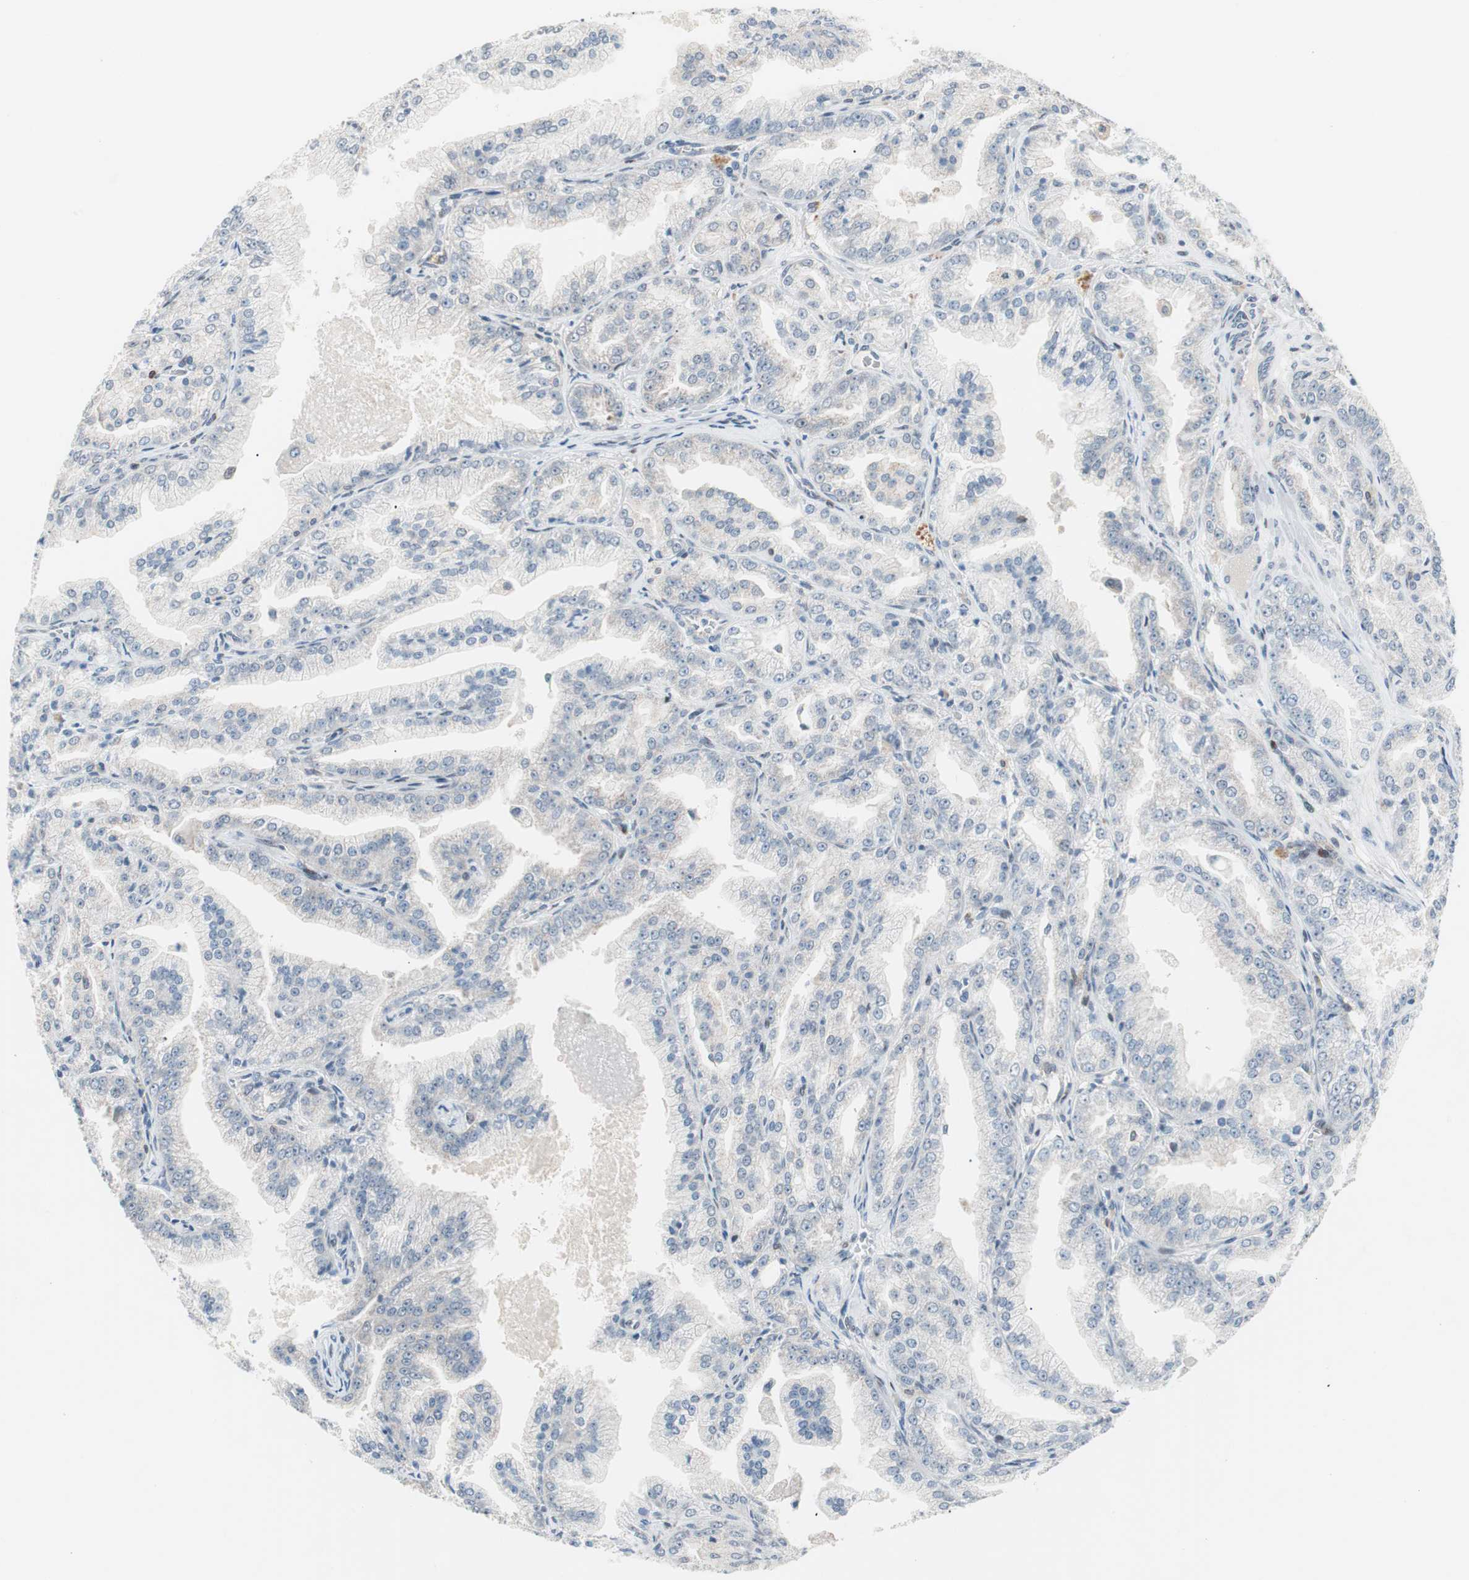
{"staining": {"intensity": "negative", "quantity": "none", "location": "none"}, "tissue": "prostate cancer", "cell_type": "Tumor cells", "image_type": "cancer", "snomed": [{"axis": "morphology", "description": "Adenocarcinoma, High grade"}, {"axis": "topography", "description": "Prostate"}], "caption": "This is a histopathology image of IHC staining of prostate high-grade adenocarcinoma, which shows no expression in tumor cells. (Brightfield microscopy of DAB (3,3'-diaminobenzidine) IHC at high magnification).", "gene": "POLH", "patient": {"sex": "male", "age": 61}}